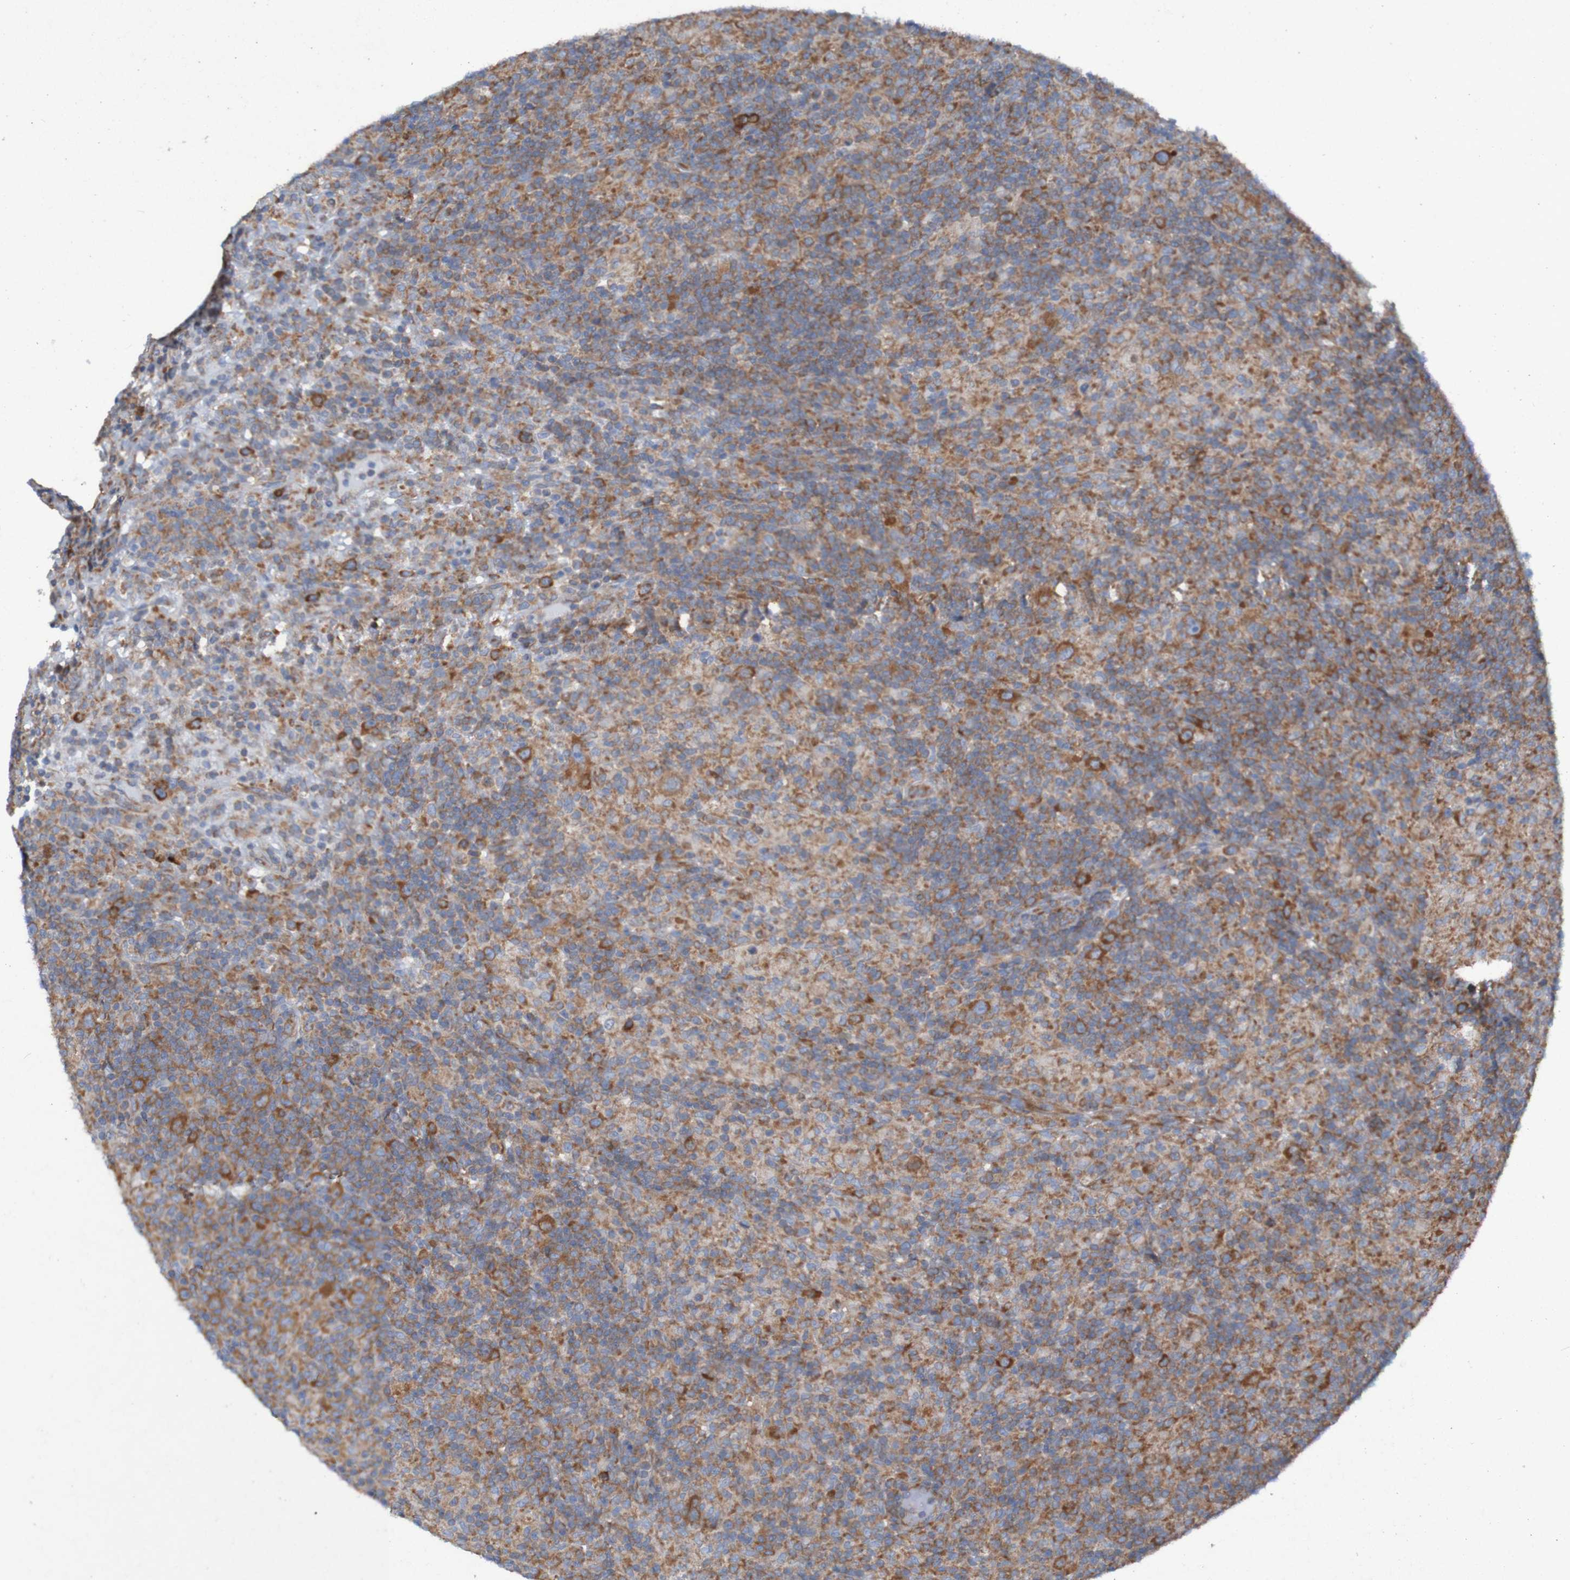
{"staining": {"intensity": "strong", "quantity": ">75%", "location": "cytoplasmic/membranous"}, "tissue": "lymphoma", "cell_type": "Tumor cells", "image_type": "cancer", "snomed": [{"axis": "morphology", "description": "Hodgkin's disease, NOS"}, {"axis": "topography", "description": "Lymph node"}], "caption": "A high amount of strong cytoplasmic/membranous staining is appreciated in approximately >75% of tumor cells in Hodgkin's disease tissue. The staining was performed using DAB (3,3'-diaminobenzidine), with brown indicating positive protein expression. Nuclei are stained blue with hematoxylin.", "gene": "RPL10", "patient": {"sex": "male", "age": 70}}